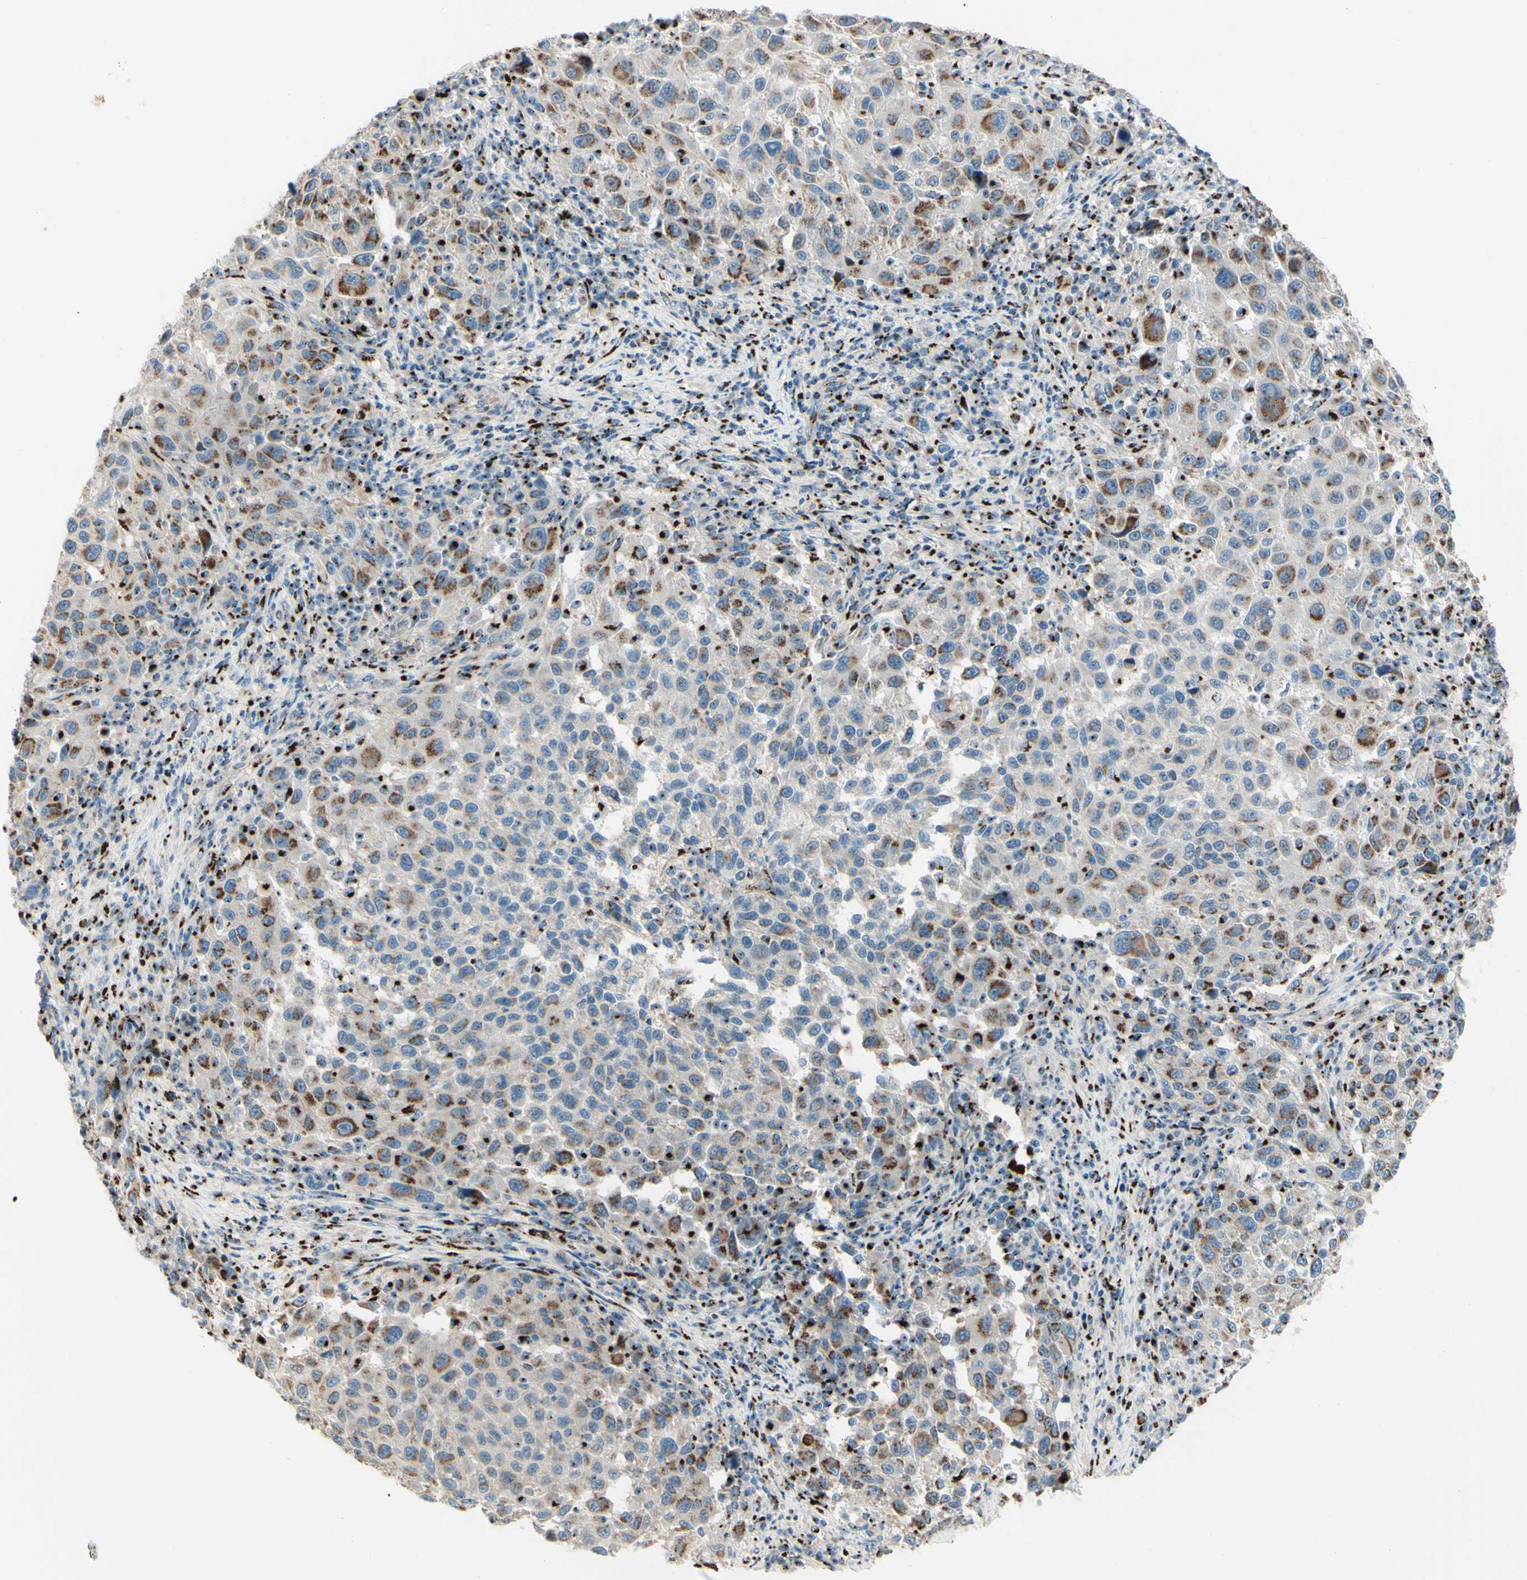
{"staining": {"intensity": "moderate", "quantity": ">75%", "location": "cytoplasmic/membranous"}, "tissue": "melanoma", "cell_type": "Tumor cells", "image_type": "cancer", "snomed": [{"axis": "morphology", "description": "Malignant melanoma, Metastatic site"}, {"axis": "topography", "description": "Lymph node"}], "caption": "A medium amount of moderate cytoplasmic/membranous staining is seen in about >75% of tumor cells in malignant melanoma (metastatic site) tissue.", "gene": "B4GALT1", "patient": {"sex": "male", "age": 61}}